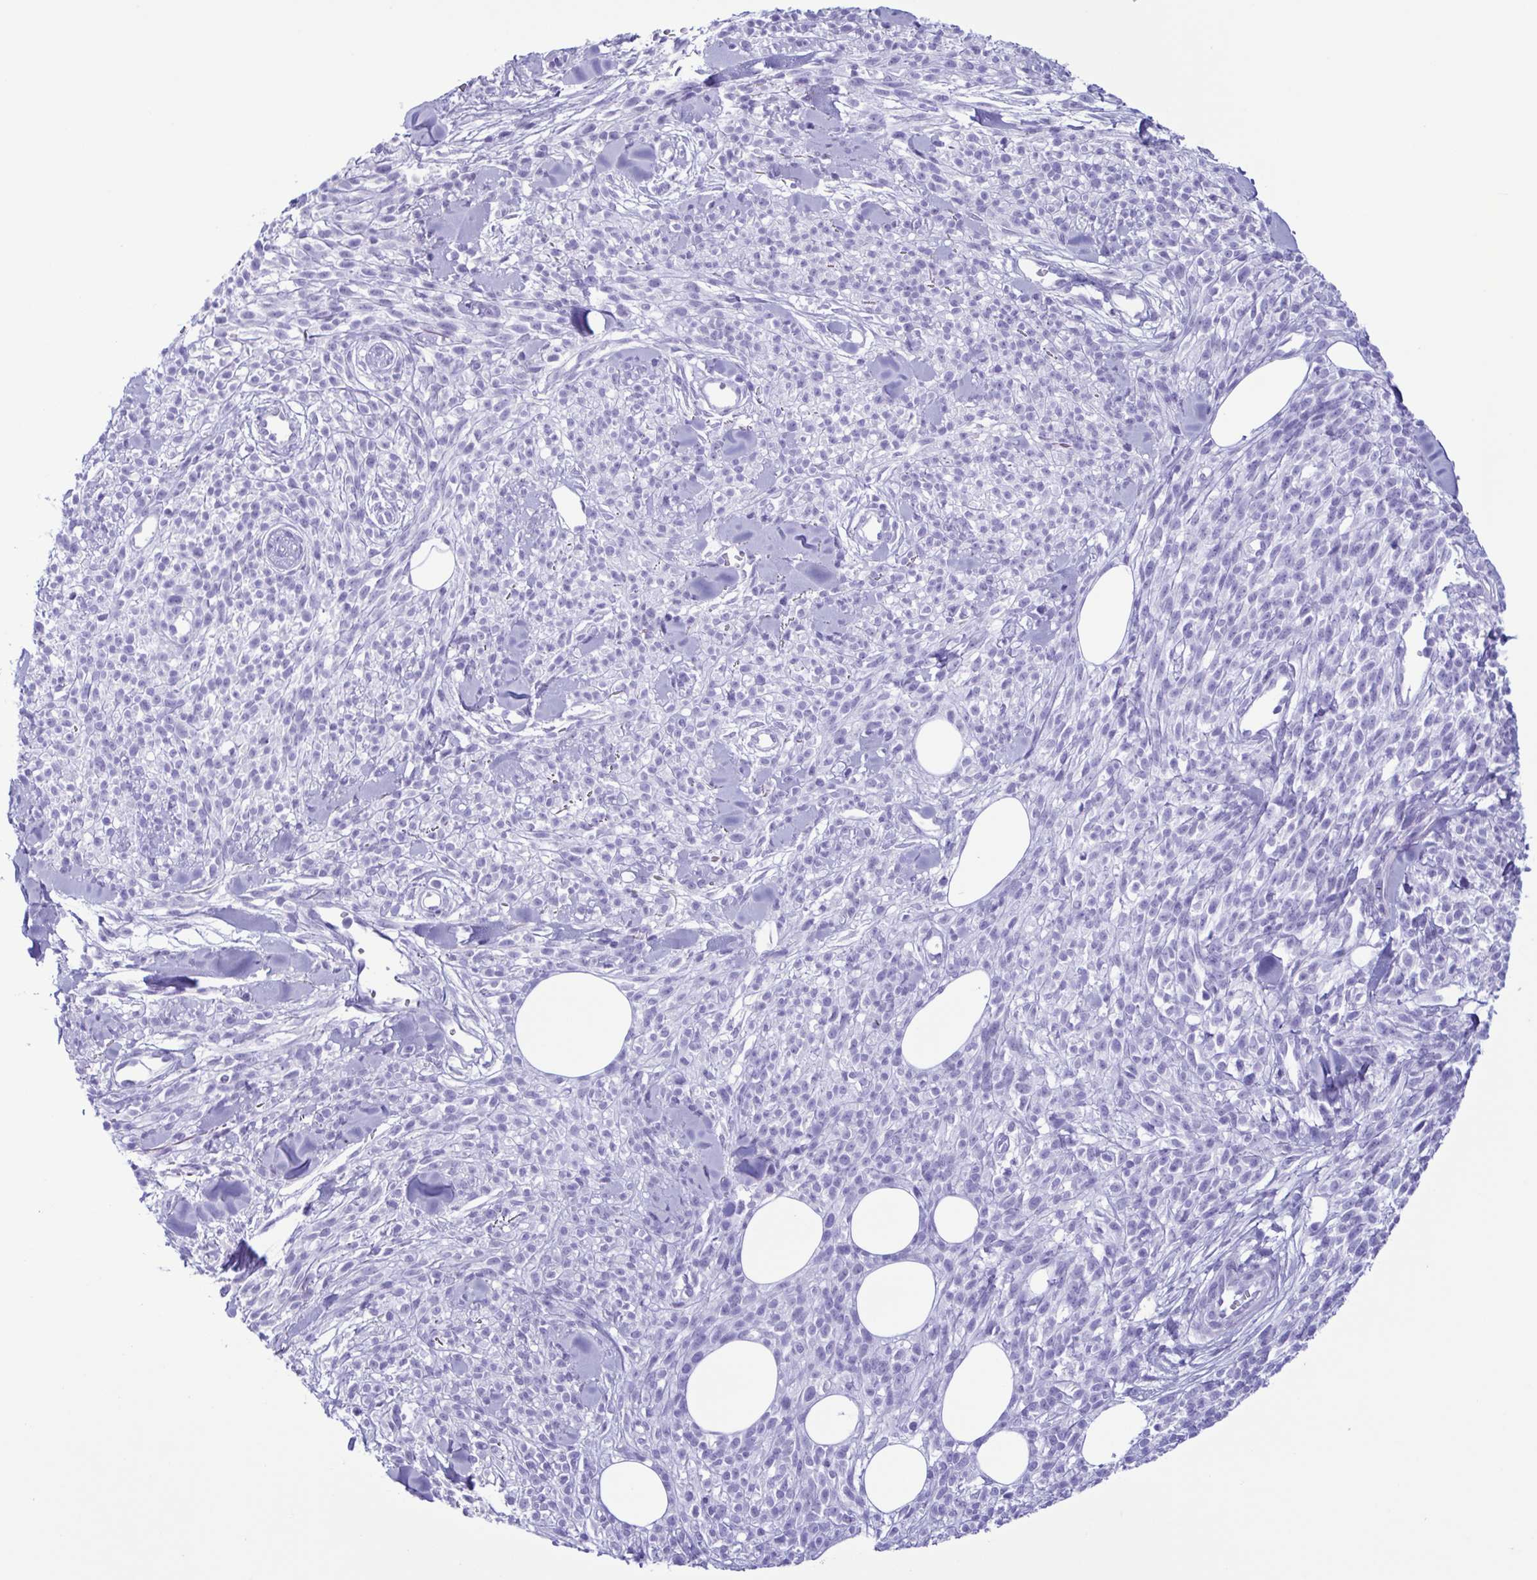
{"staining": {"intensity": "negative", "quantity": "none", "location": "none"}, "tissue": "melanoma", "cell_type": "Tumor cells", "image_type": "cancer", "snomed": [{"axis": "morphology", "description": "Malignant melanoma, NOS"}, {"axis": "topography", "description": "Skin"}, {"axis": "topography", "description": "Skin of trunk"}], "caption": "A high-resolution image shows immunohistochemistry (IHC) staining of malignant melanoma, which demonstrates no significant positivity in tumor cells.", "gene": "LTF", "patient": {"sex": "male", "age": 74}}